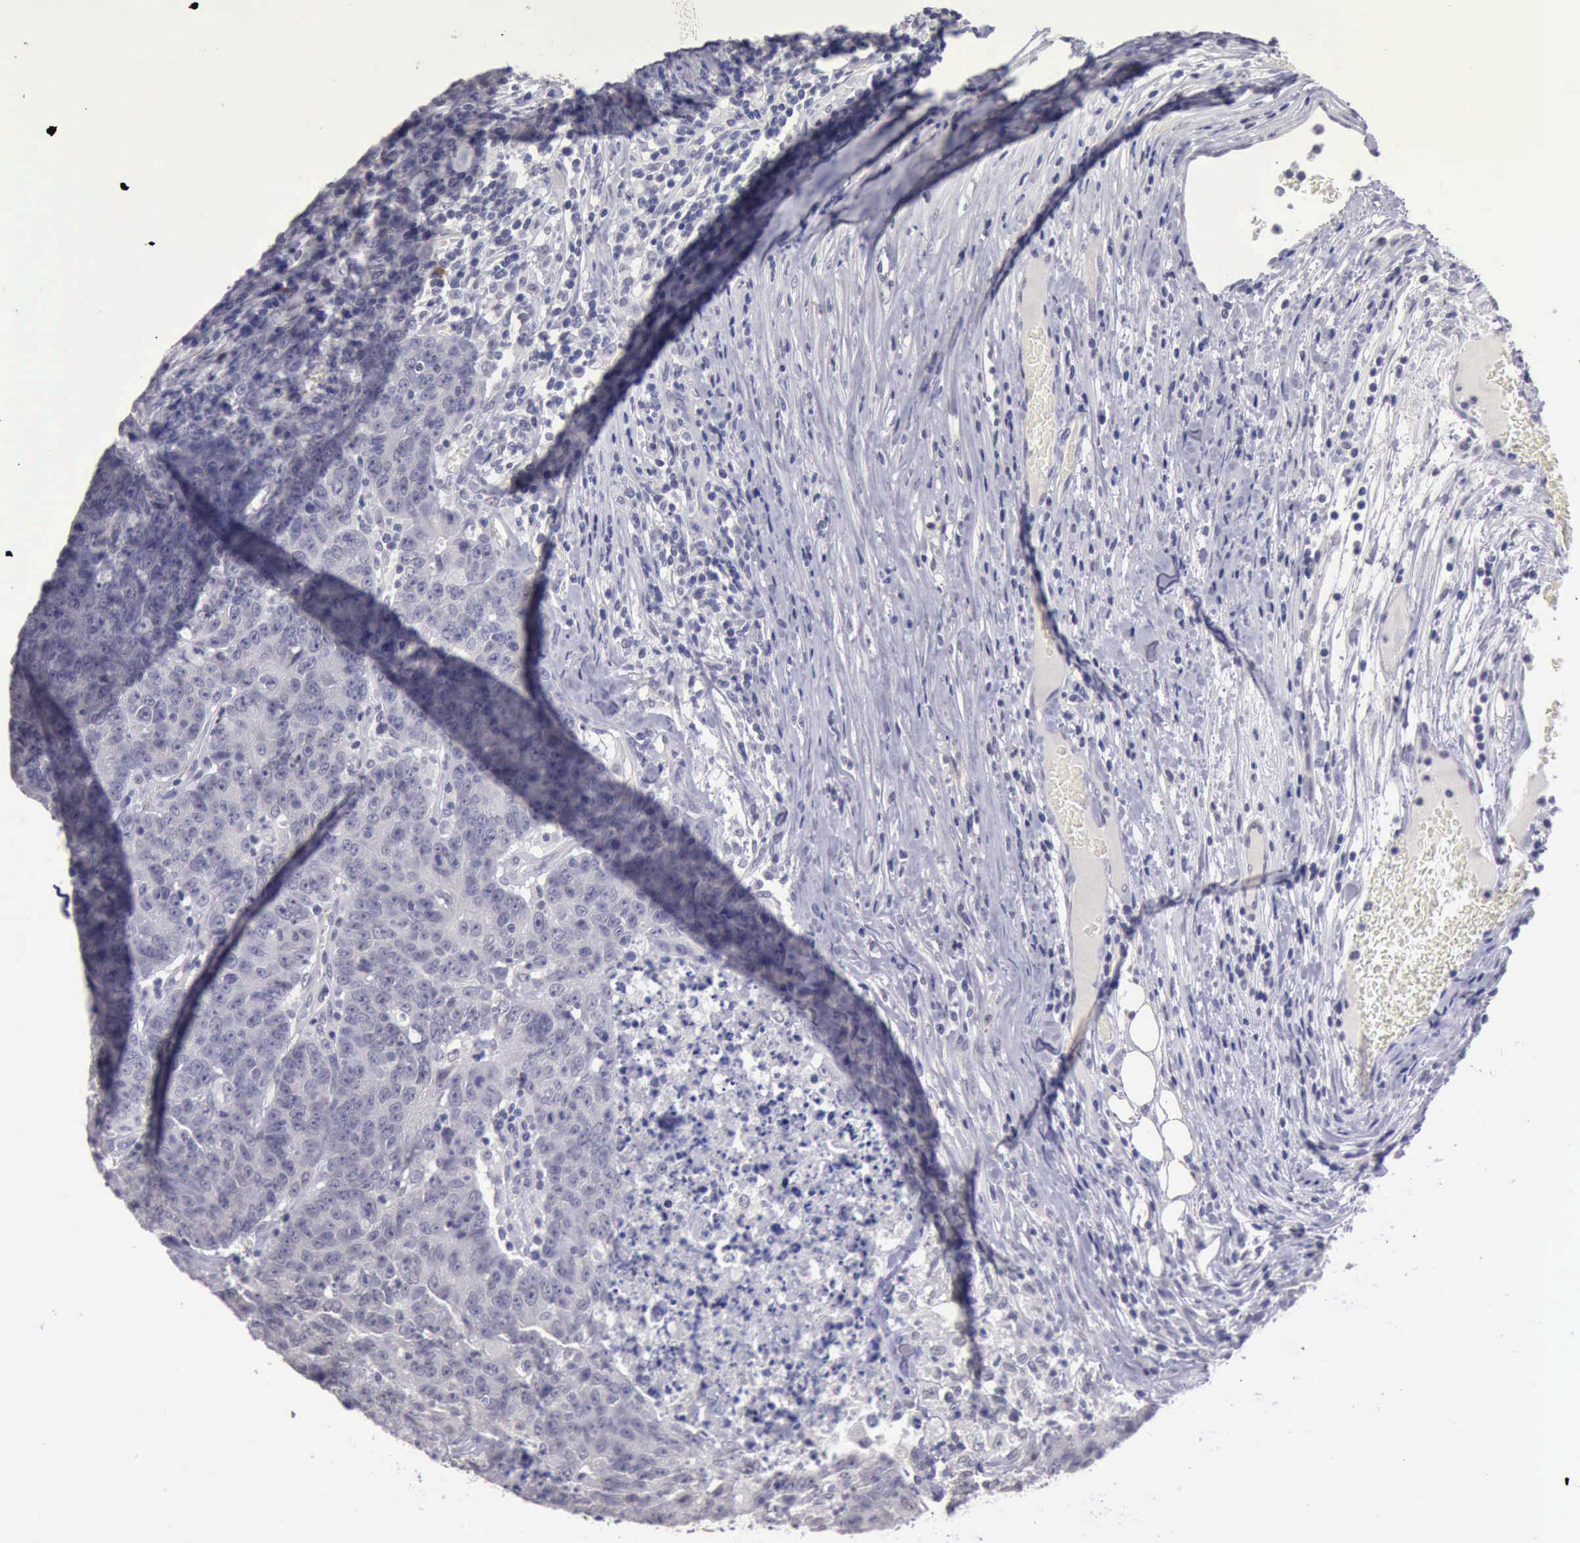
{"staining": {"intensity": "negative", "quantity": "none", "location": "none"}, "tissue": "colorectal cancer", "cell_type": "Tumor cells", "image_type": "cancer", "snomed": [{"axis": "morphology", "description": "Adenocarcinoma, NOS"}, {"axis": "topography", "description": "Colon"}], "caption": "The immunohistochemistry image has no significant positivity in tumor cells of colorectal cancer tissue.", "gene": "KCND1", "patient": {"sex": "female", "age": 53}}